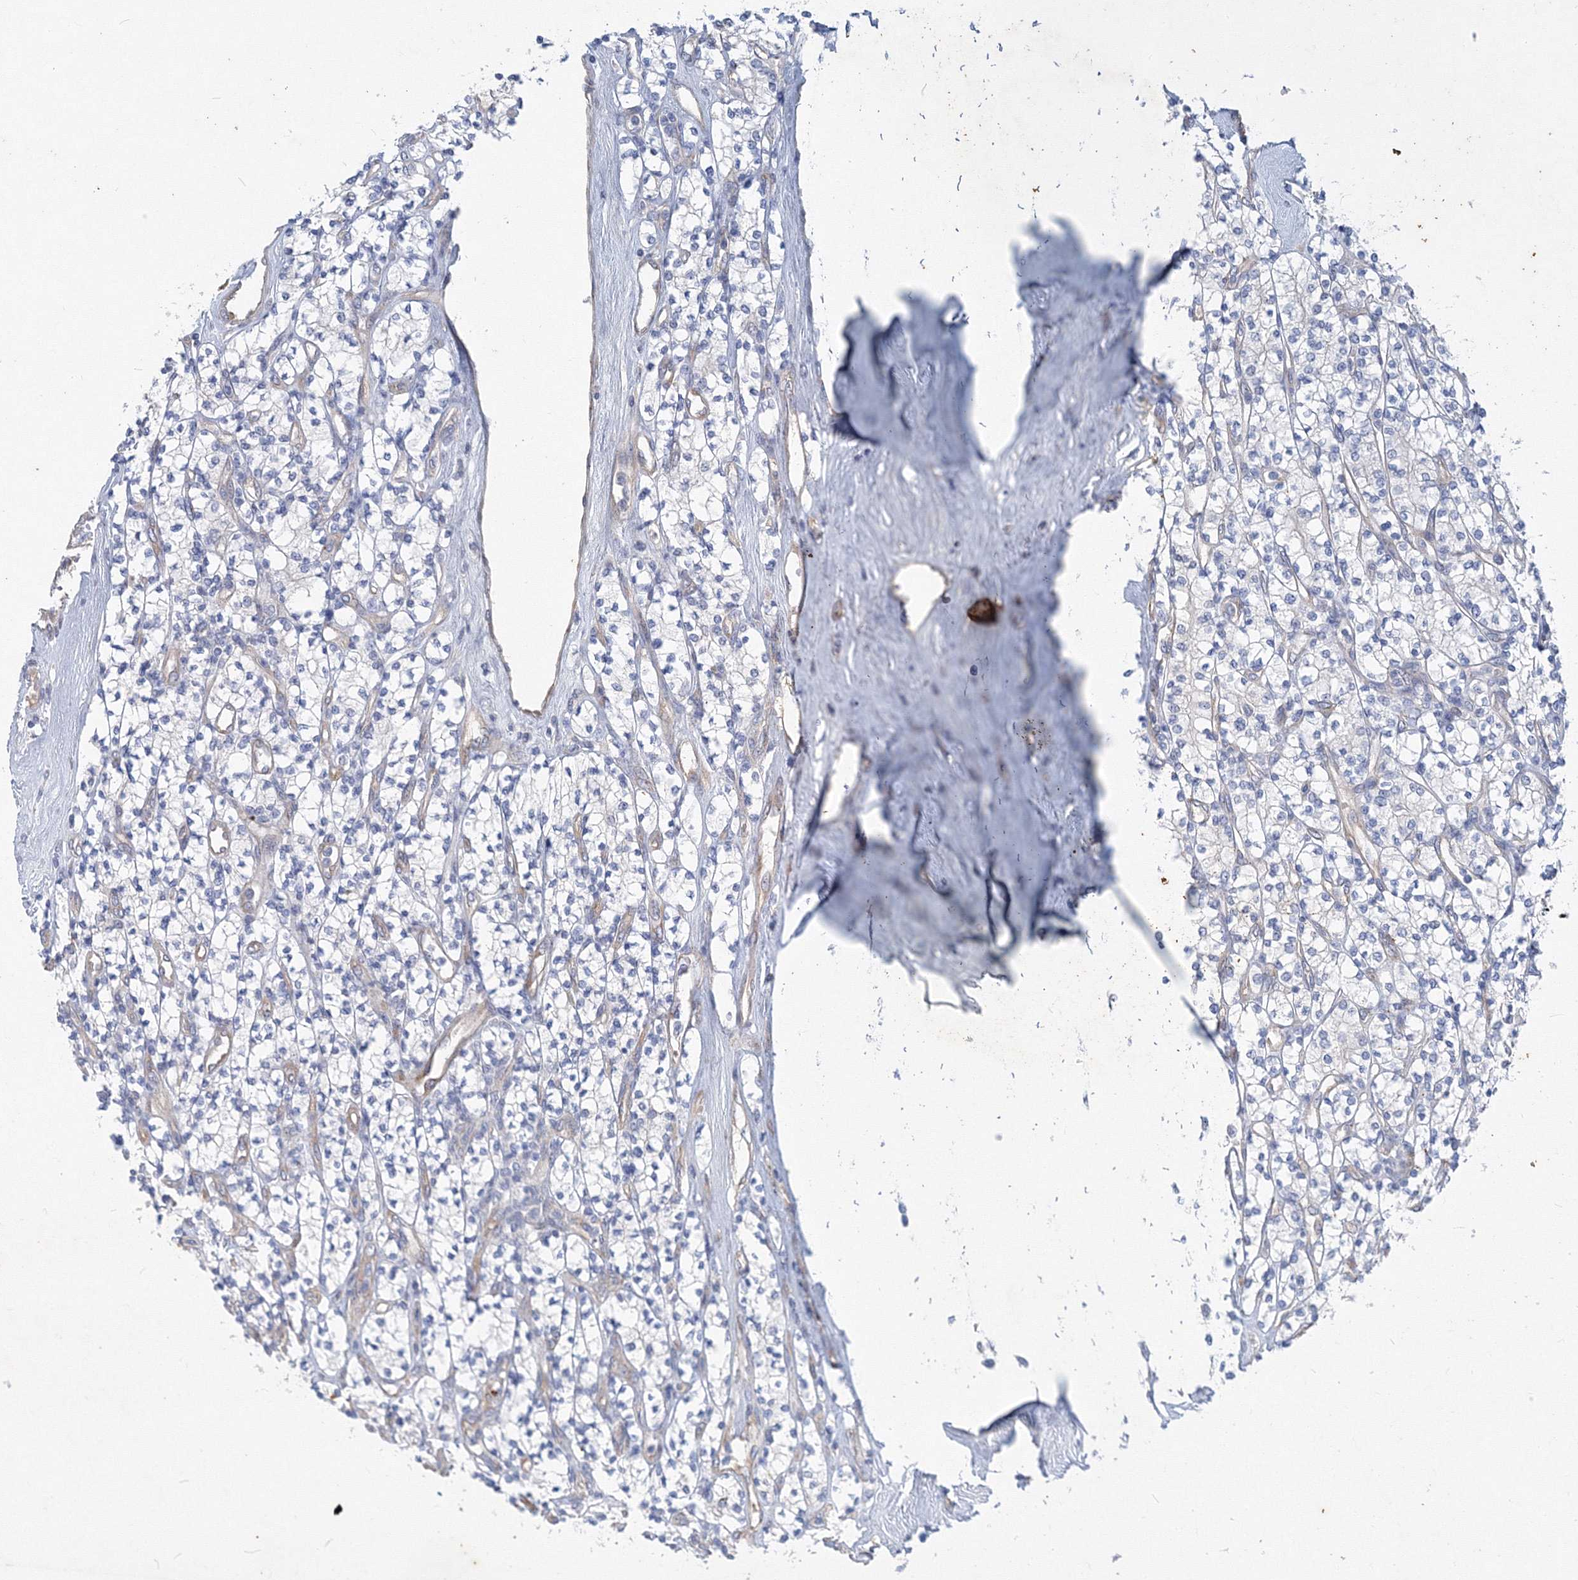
{"staining": {"intensity": "negative", "quantity": "none", "location": "none"}, "tissue": "renal cancer", "cell_type": "Tumor cells", "image_type": "cancer", "snomed": [{"axis": "morphology", "description": "Adenocarcinoma, NOS"}, {"axis": "topography", "description": "Kidney"}], "caption": "The image reveals no significant staining in tumor cells of renal cancer.", "gene": "TANC1", "patient": {"sex": "male", "age": 77}}